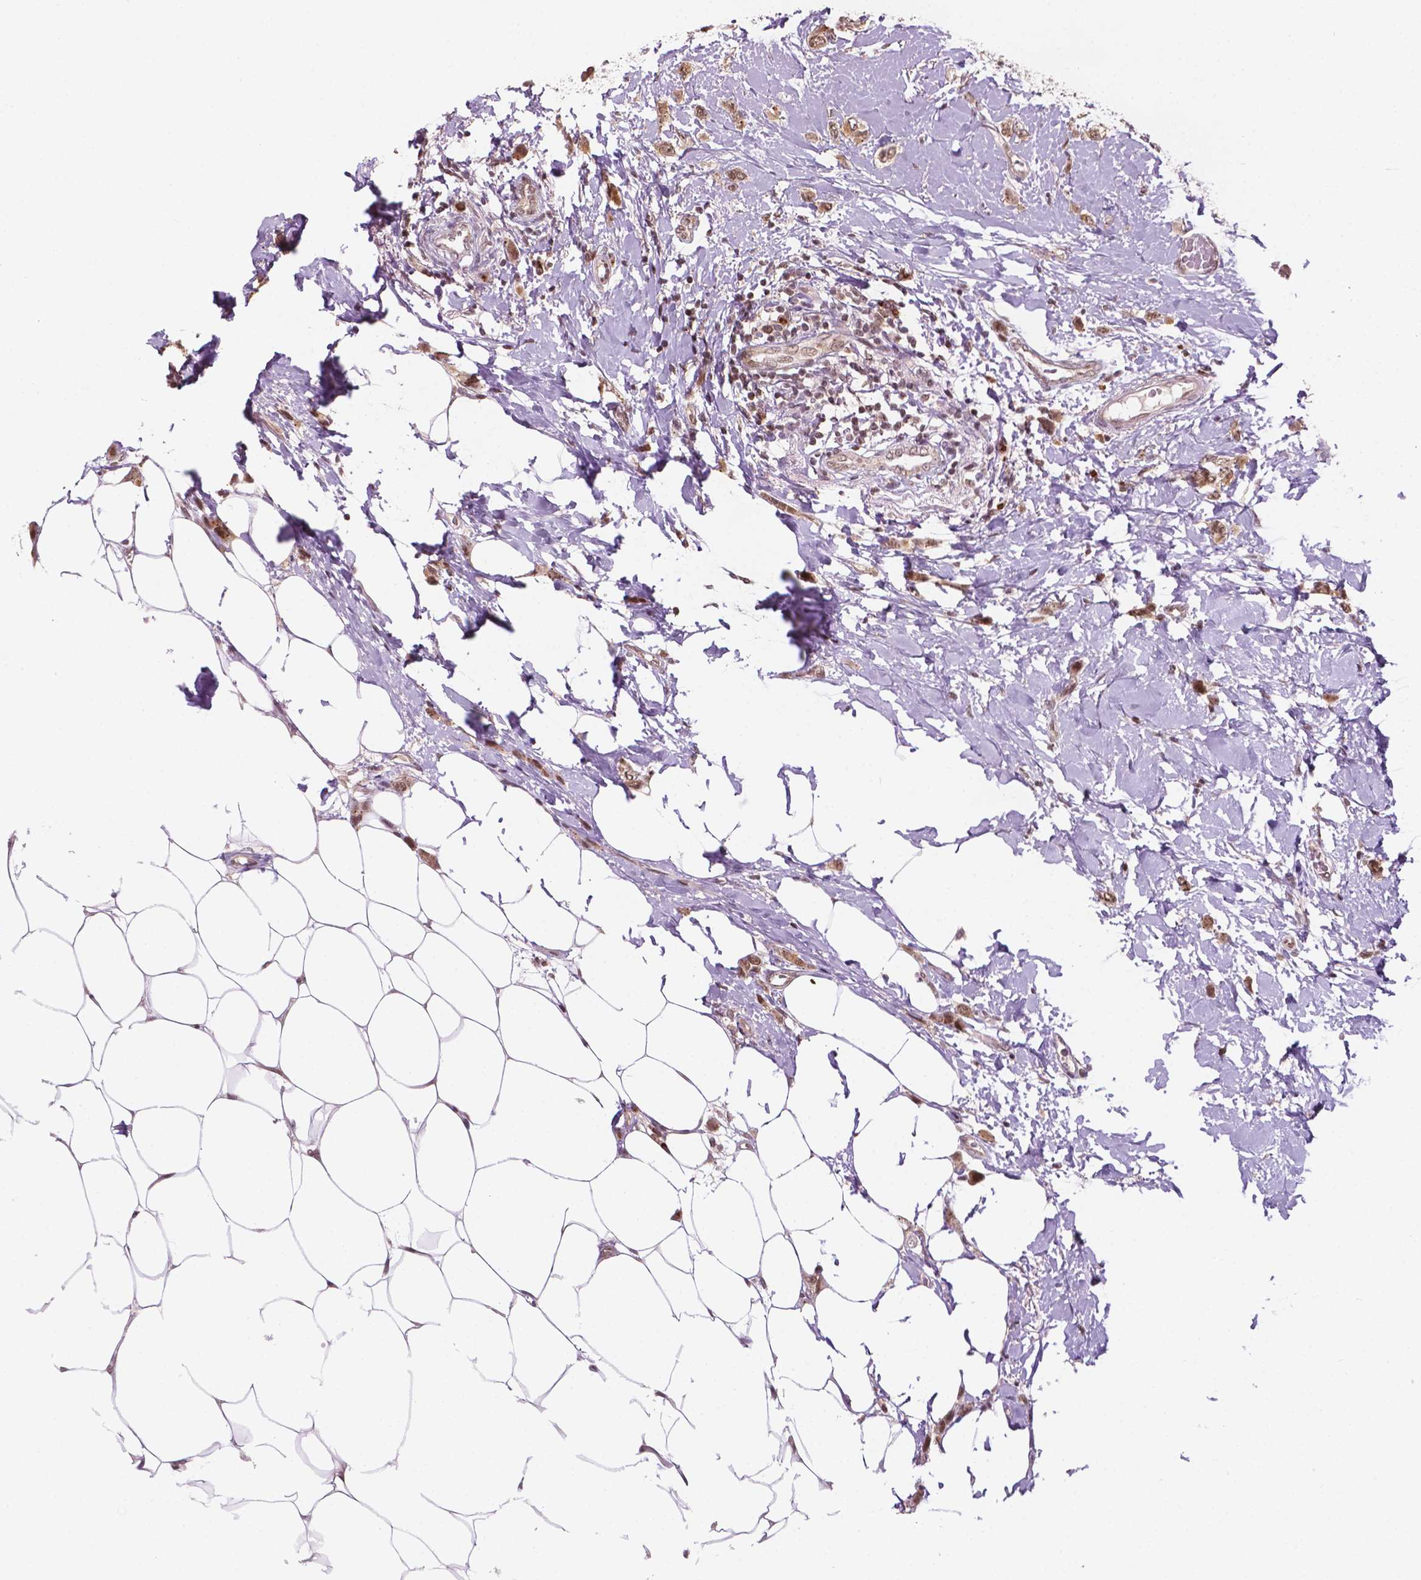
{"staining": {"intensity": "moderate", "quantity": ">75%", "location": "nuclear"}, "tissue": "breast cancer", "cell_type": "Tumor cells", "image_type": "cancer", "snomed": [{"axis": "morphology", "description": "Lobular carcinoma"}, {"axis": "topography", "description": "Breast"}], "caption": "Immunohistochemical staining of breast cancer (lobular carcinoma) exhibits medium levels of moderate nuclear protein staining in about >75% of tumor cells.", "gene": "PER2", "patient": {"sex": "female", "age": 66}}